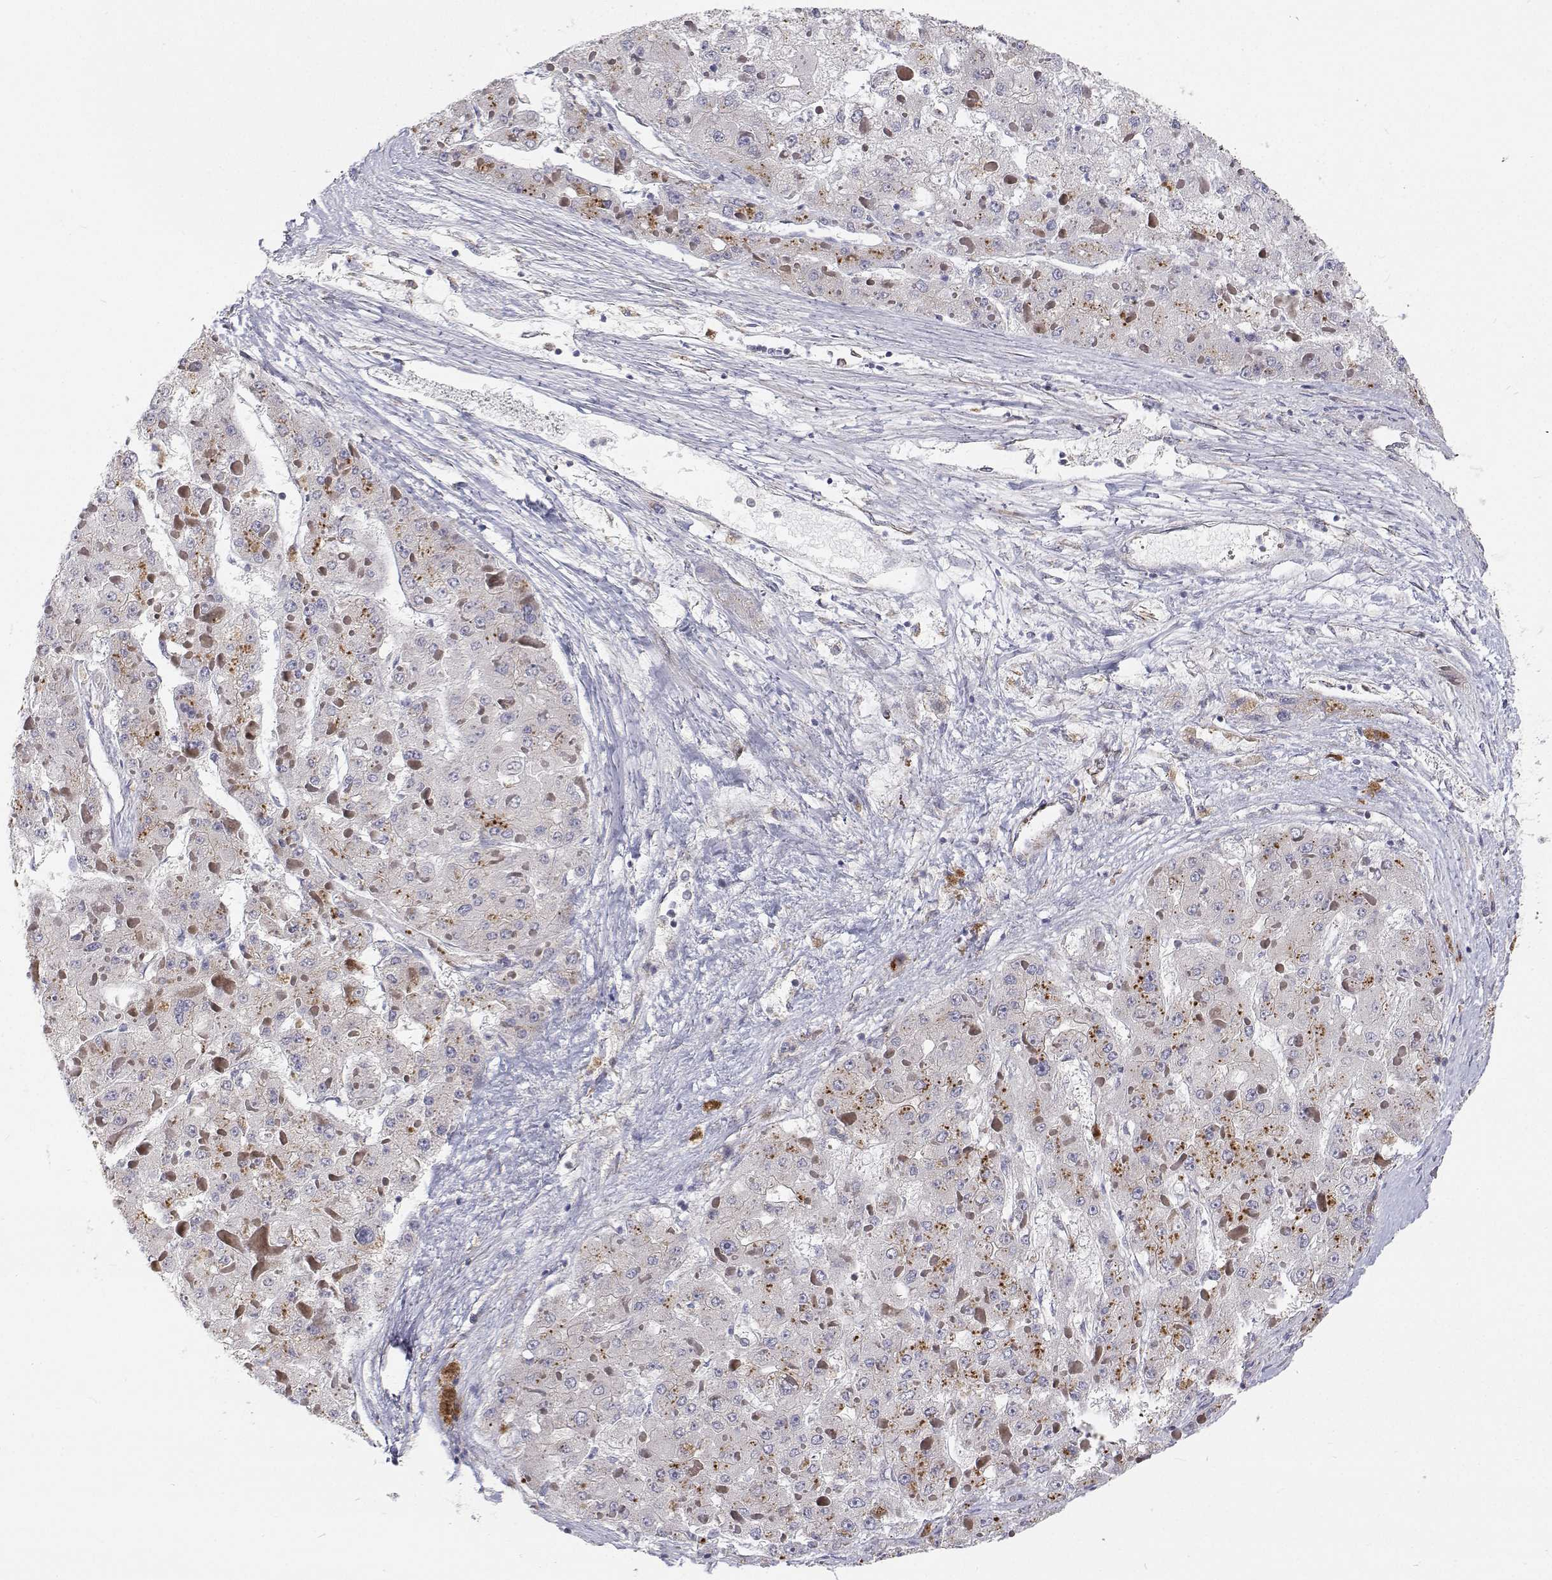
{"staining": {"intensity": "moderate", "quantity": "25%-75%", "location": "cytoplasmic/membranous"}, "tissue": "liver cancer", "cell_type": "Tumor cells", "image_type": "cancer", "snomed": [{"axis": "morphology", "description": "Carcinoma, Hepatocellular, NOS"}, {"axis": "topography", "description": "Liver"}], "caption": "This is a micrograph of IHC staining of liver cancer, which shows moderate staining in the cytoplasmic/membranous of tumor cells.", "gene": "SPICE1", "patient": {"sex": "female", "age": 73}}